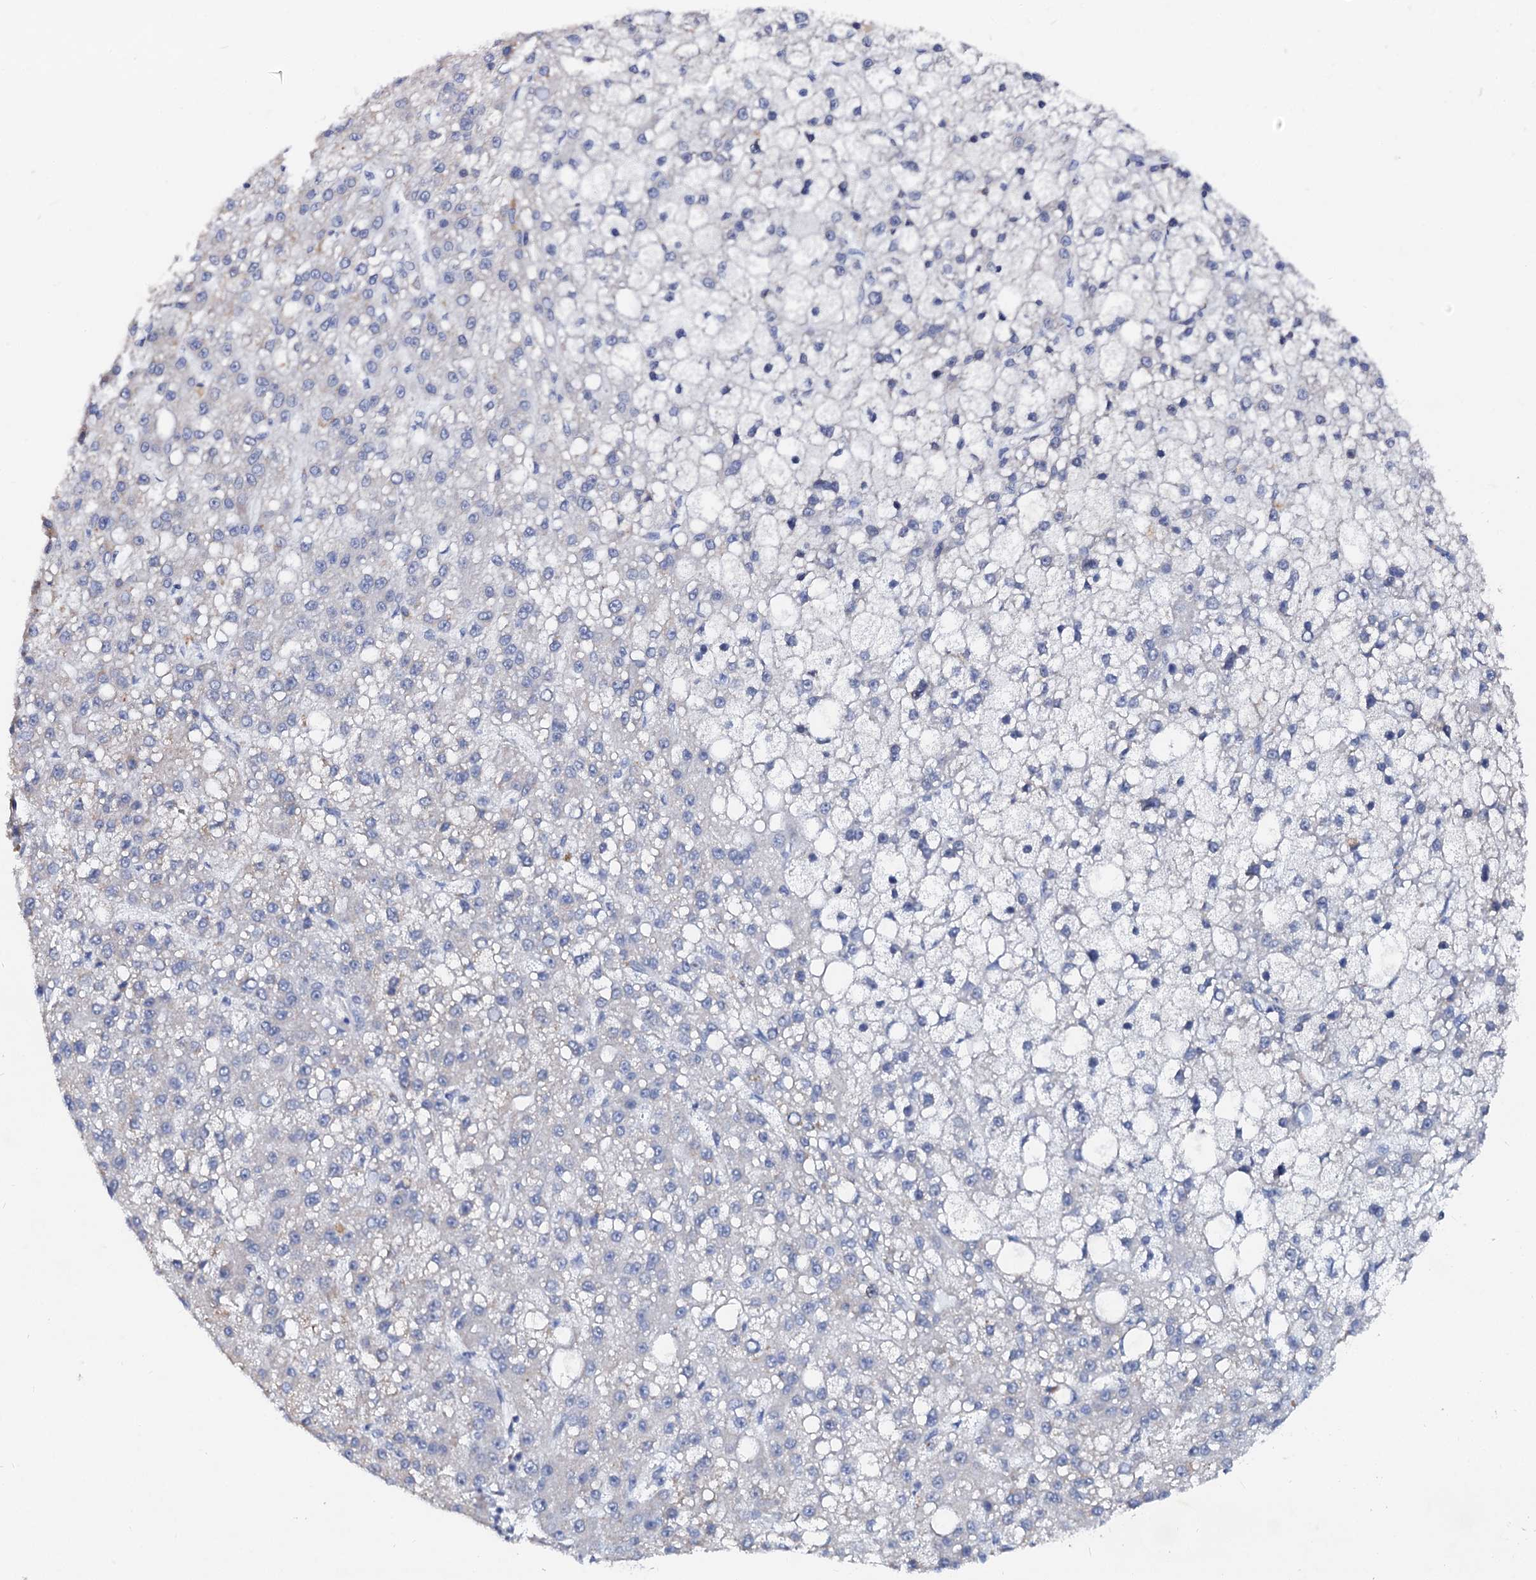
{"staining": {"intensity": "negative", "quantity": "none", "location": "none"}, "tissue": "liver cancer", "cell_type": "Tumor cells", "image_type": "cancer", "snomed": [{"axis": "morphology", "description": "Carcinoma, Hepatocellular, NOS"}, {"axis": "topography", "description": "Liver"}], "caption": "This is an IHC image of human liver cancer. There is no positivity in tumor cells.", "gene": "NALF1", "patient": {"sex": "male", "age": 67}}